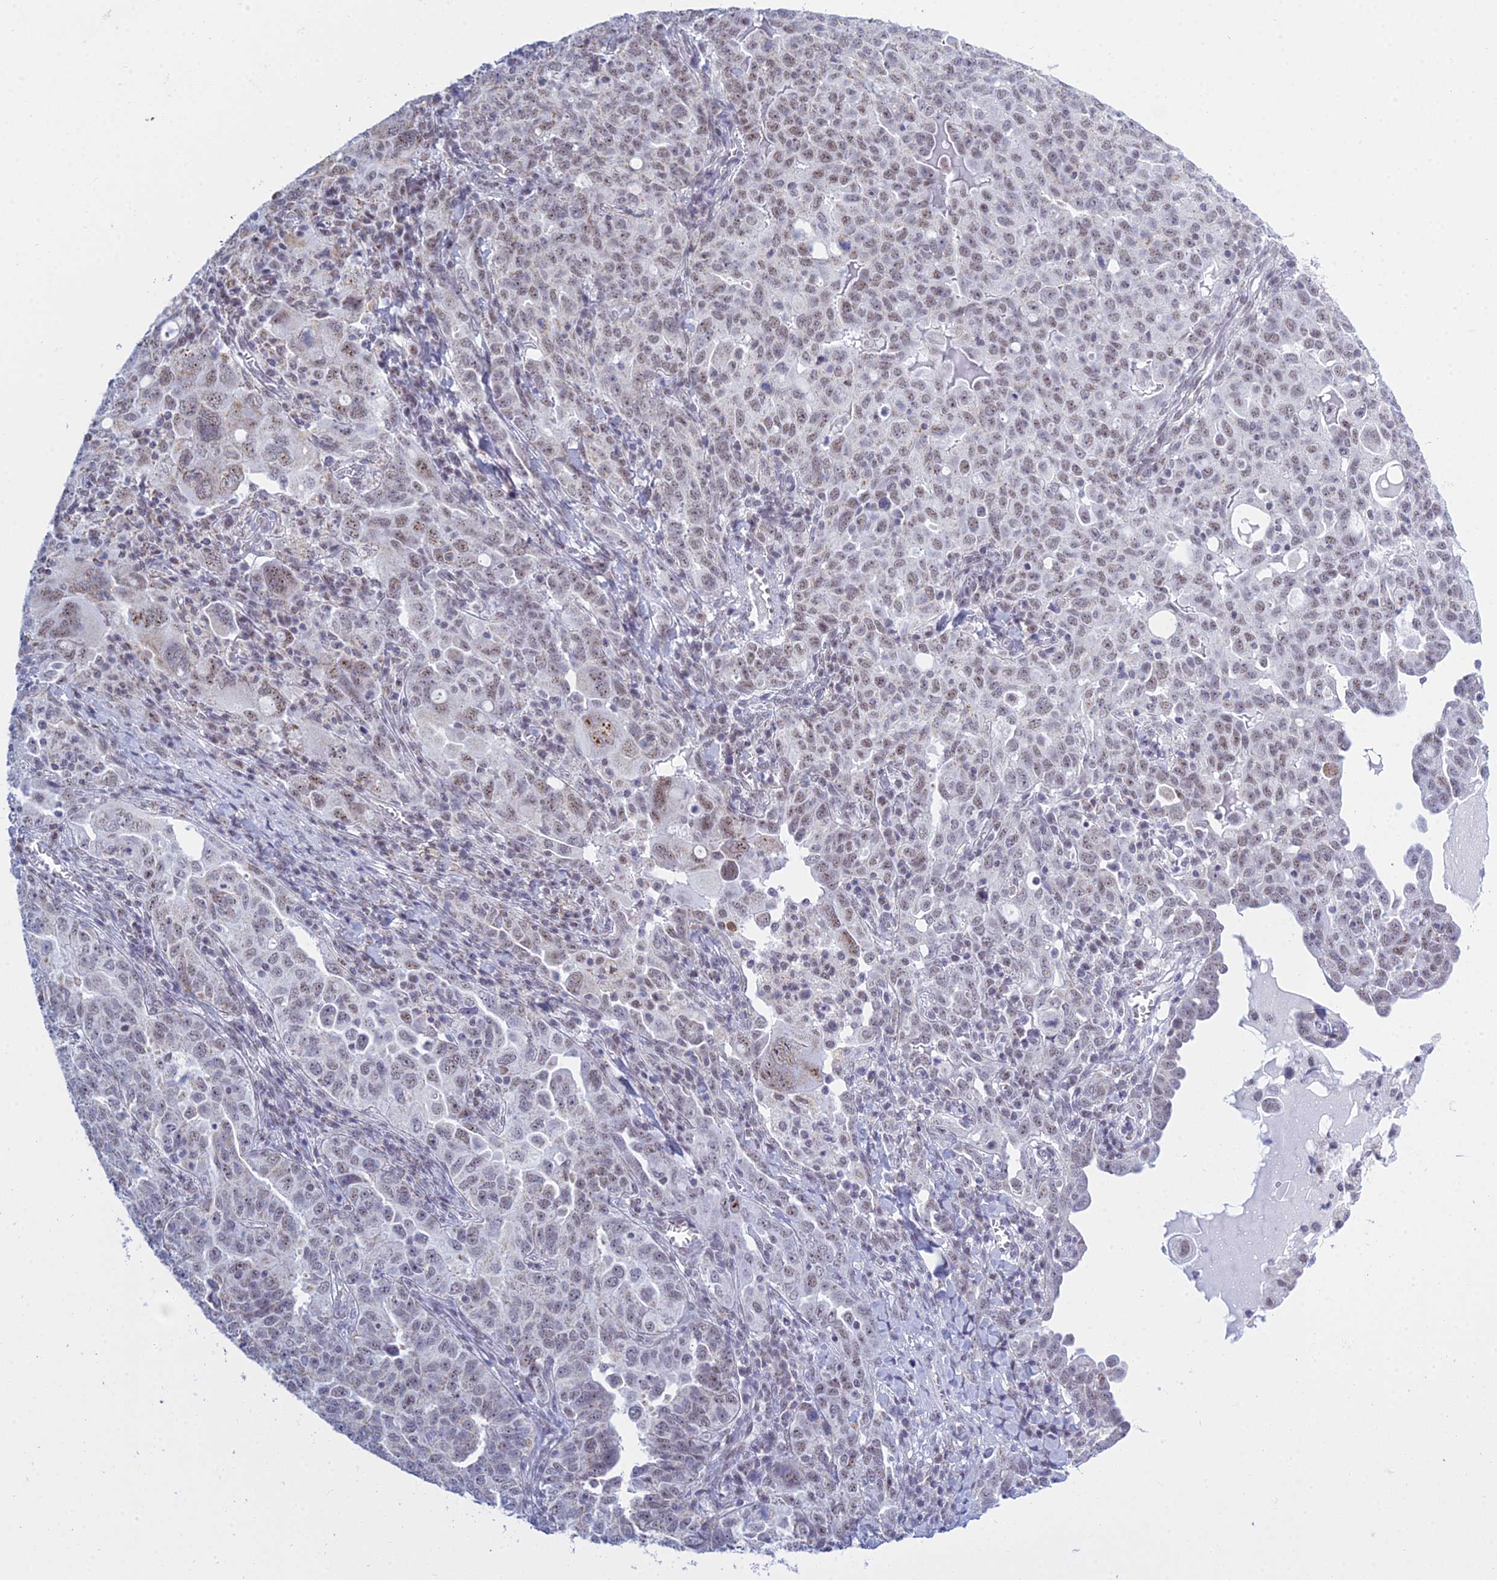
{"staining": {"intensity": "weak", "quantity": "25%-75%", "location": "nuclear"}, "tissue": "ovarian cancer", "cell_type": "Tumor cells", "image_type": "cancer", "snomed": [{"axis": "morphology", "description": "Carcinoma, endometroid"}, {"axis": "topography", "description": "Ovary"}], "caption": "An immunohistochemistry histopathology image of neoplastic tissue is shown. Protein staining in brown labels weak nuclear positivity in ovarian endometroid carcinoma within tumor cells.", "gene": "KLF14", "patient": {"sex": "female", "age": 62}}